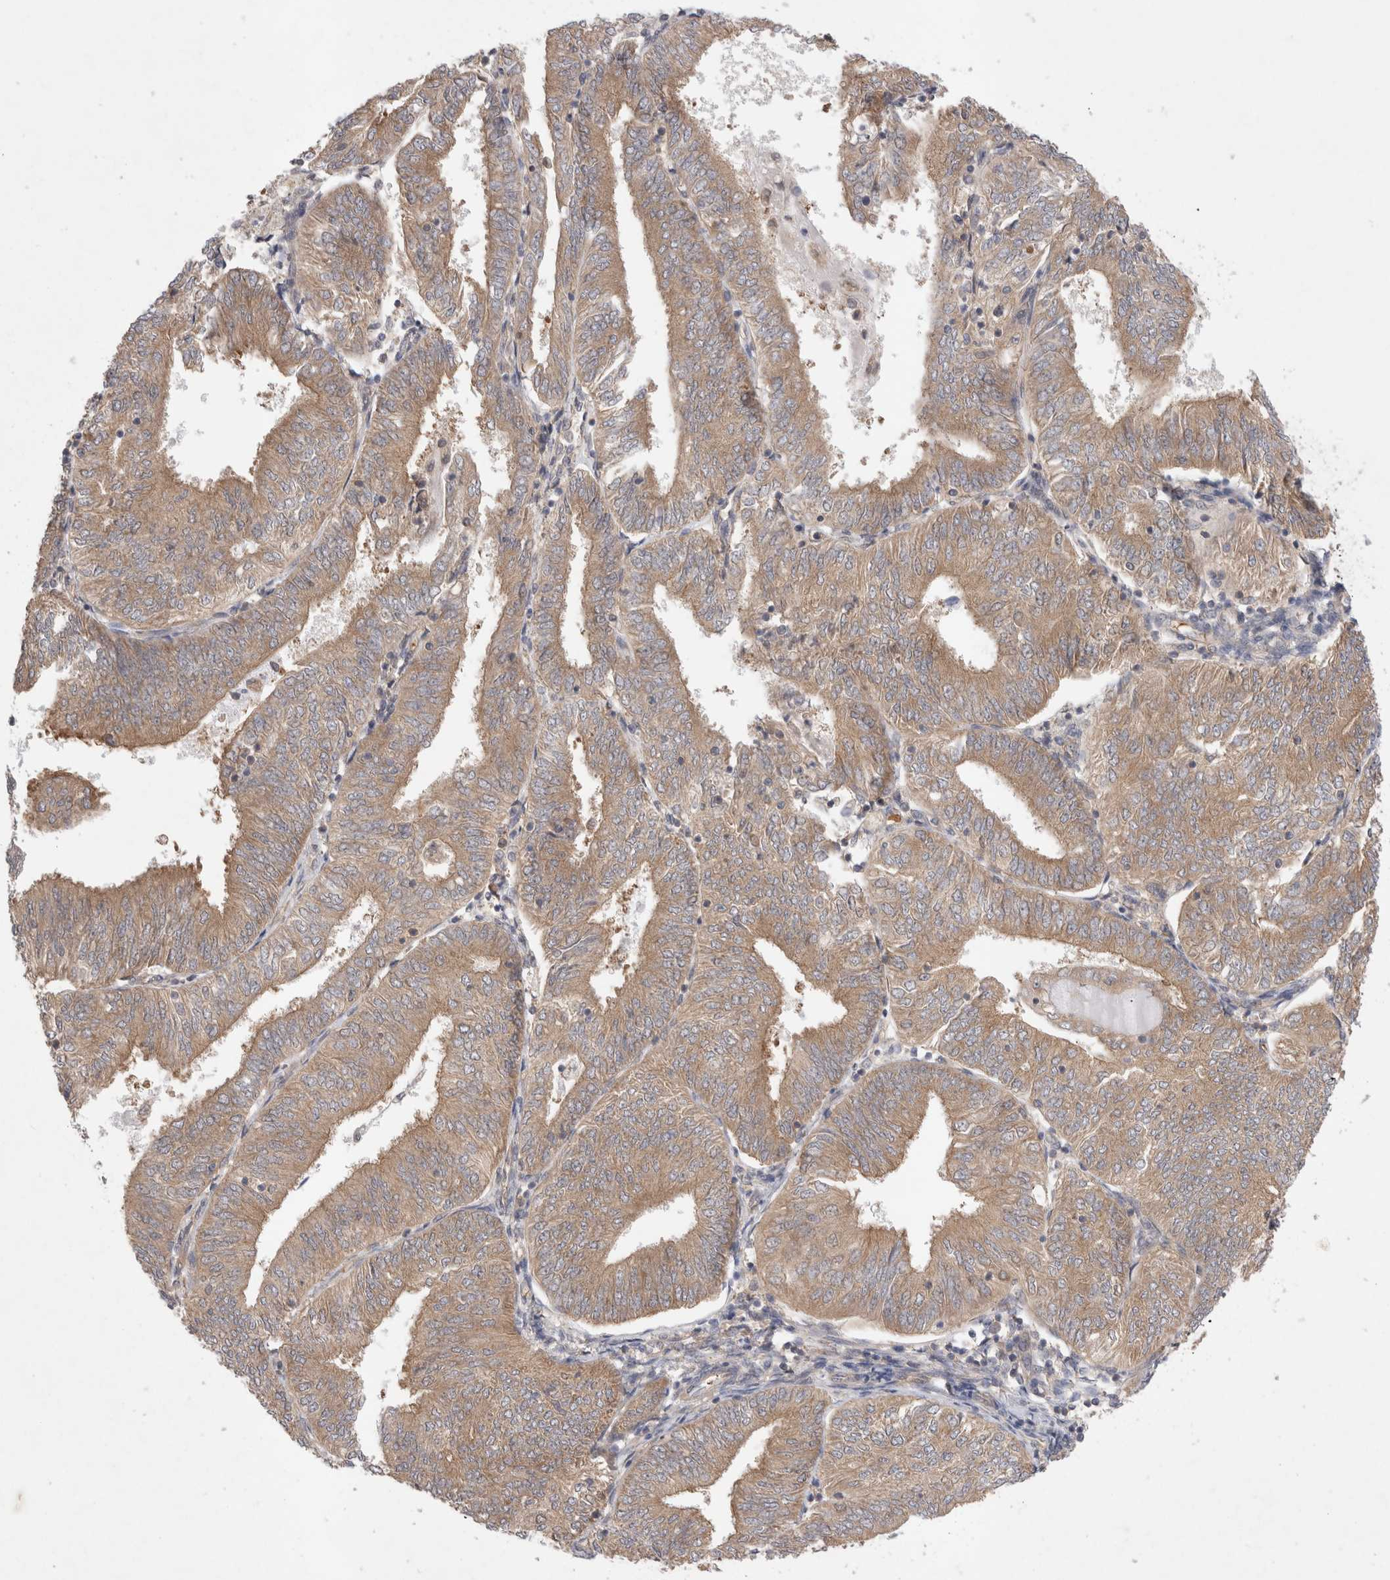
{"staining": {"intensity": "moderate", "quantity": ">75%", "location": "cytoplasmic/membranous"}, "tissue": "endometrial cancer", "cell_type": "Tumor cells", "image_type": "cancer", "snomed": [{"axis": "morphology", "description": "Adenocarcinoma, NOS"}, {"axis": "topography", "description": "Endometrium"}], "caption": "Human endometrial adenocarcinoma stained with a brown dye shows moderate cytoplasmic/membranous positive expression in approximately >75% of tumor cells.", "gene": "EIF3E", "patient": {"sex": "female", "age": 58}}